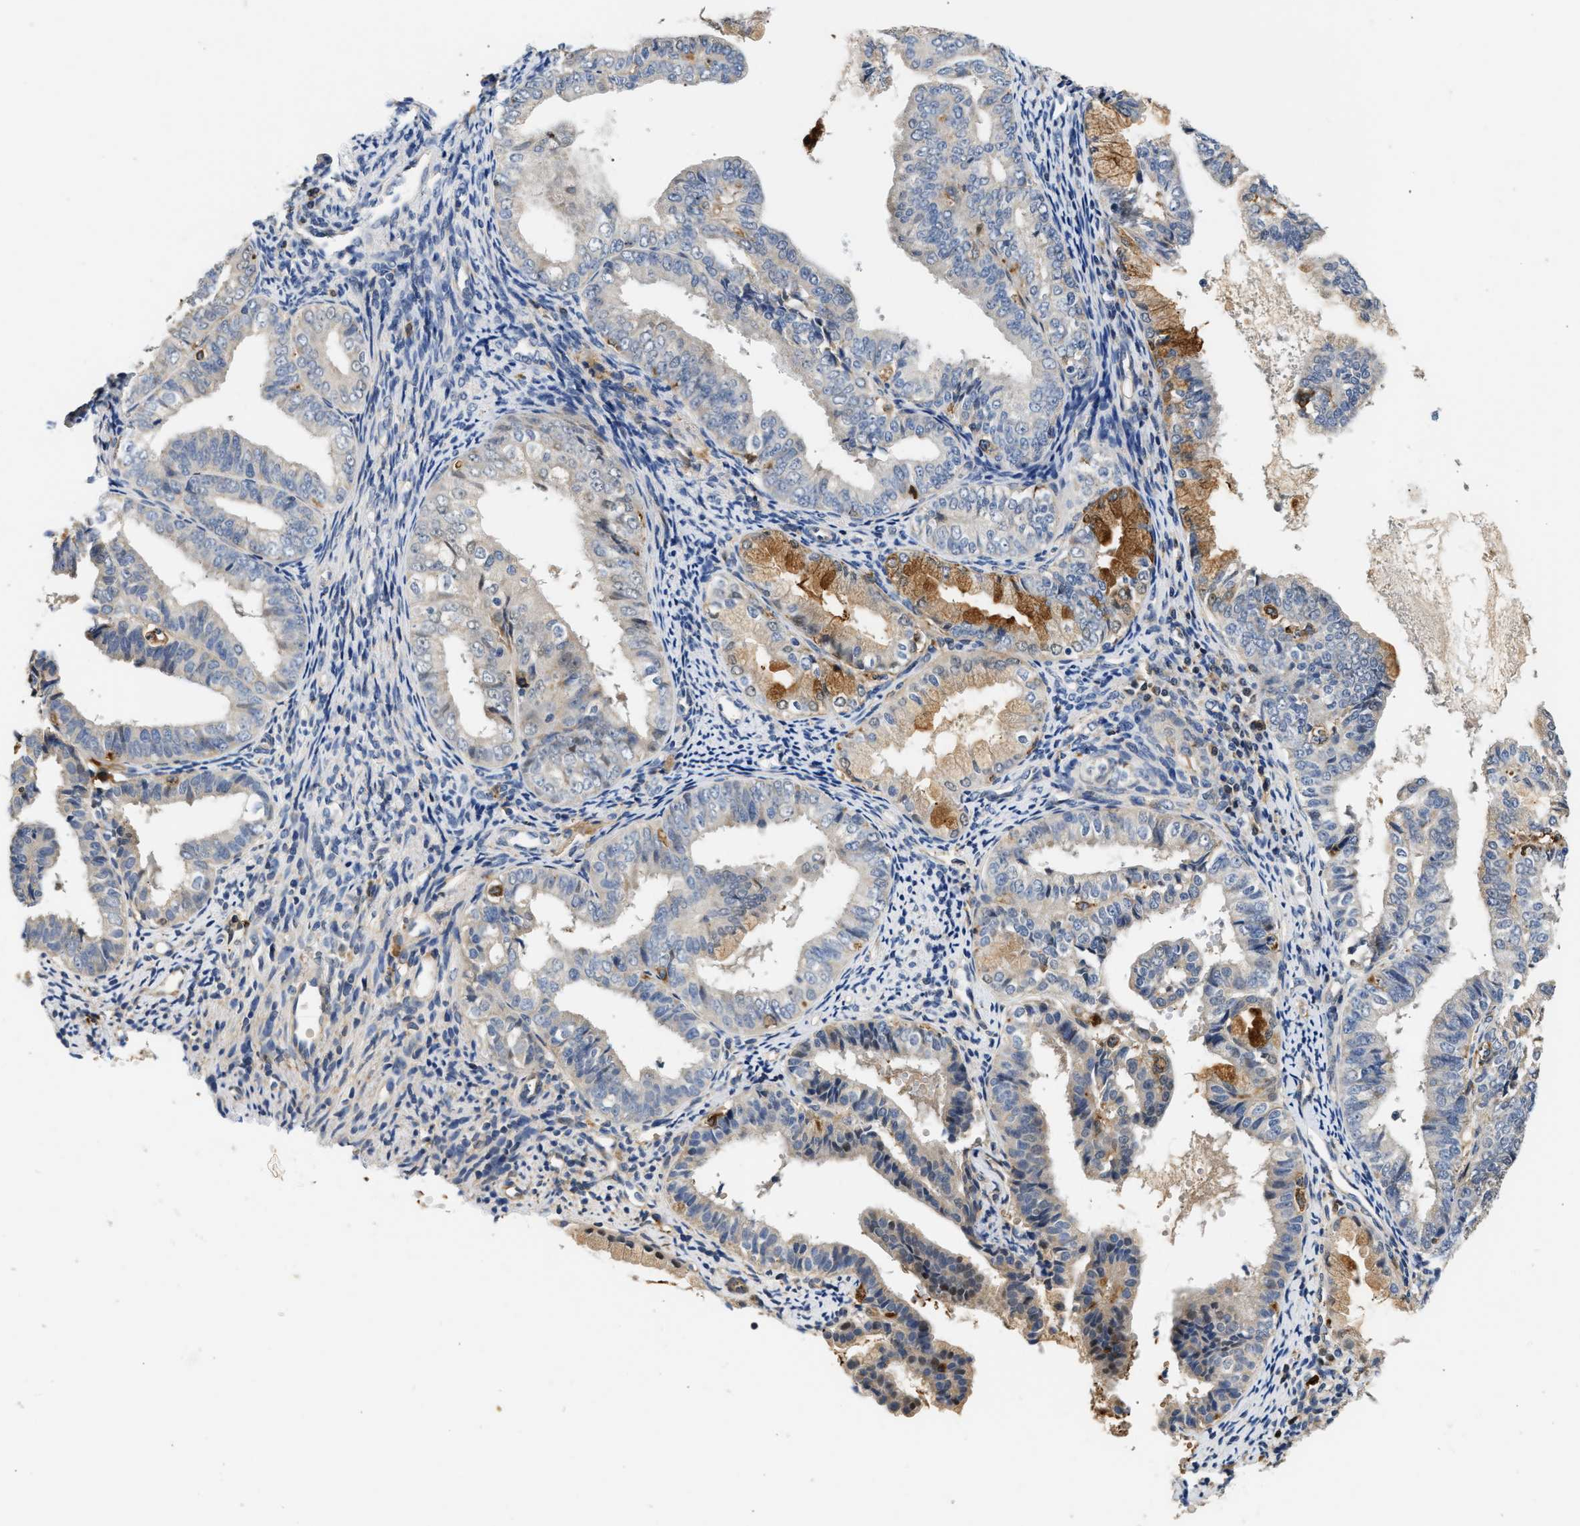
{"staining": {"intensity": "moderate", "quantity": "<25%", "location": "cytoplasmic/membranous"}, "tissue": "endometrial cancer", "cell_type": "Tumor cells", "image_type": "cancer", "snomed": [{"axis": "morphology", "description": "Adenocarcinoma, NOS"}, {"axis": "topography", "description": "Endometrium"}], "caption": "Moderate cytoplasmic/membranous protein staining is identified in approximately <25% of tumor cells in endometrial adenocarcinoma.", "gene": "RAB31", "patient": {"sex": "female", "age": 63}}